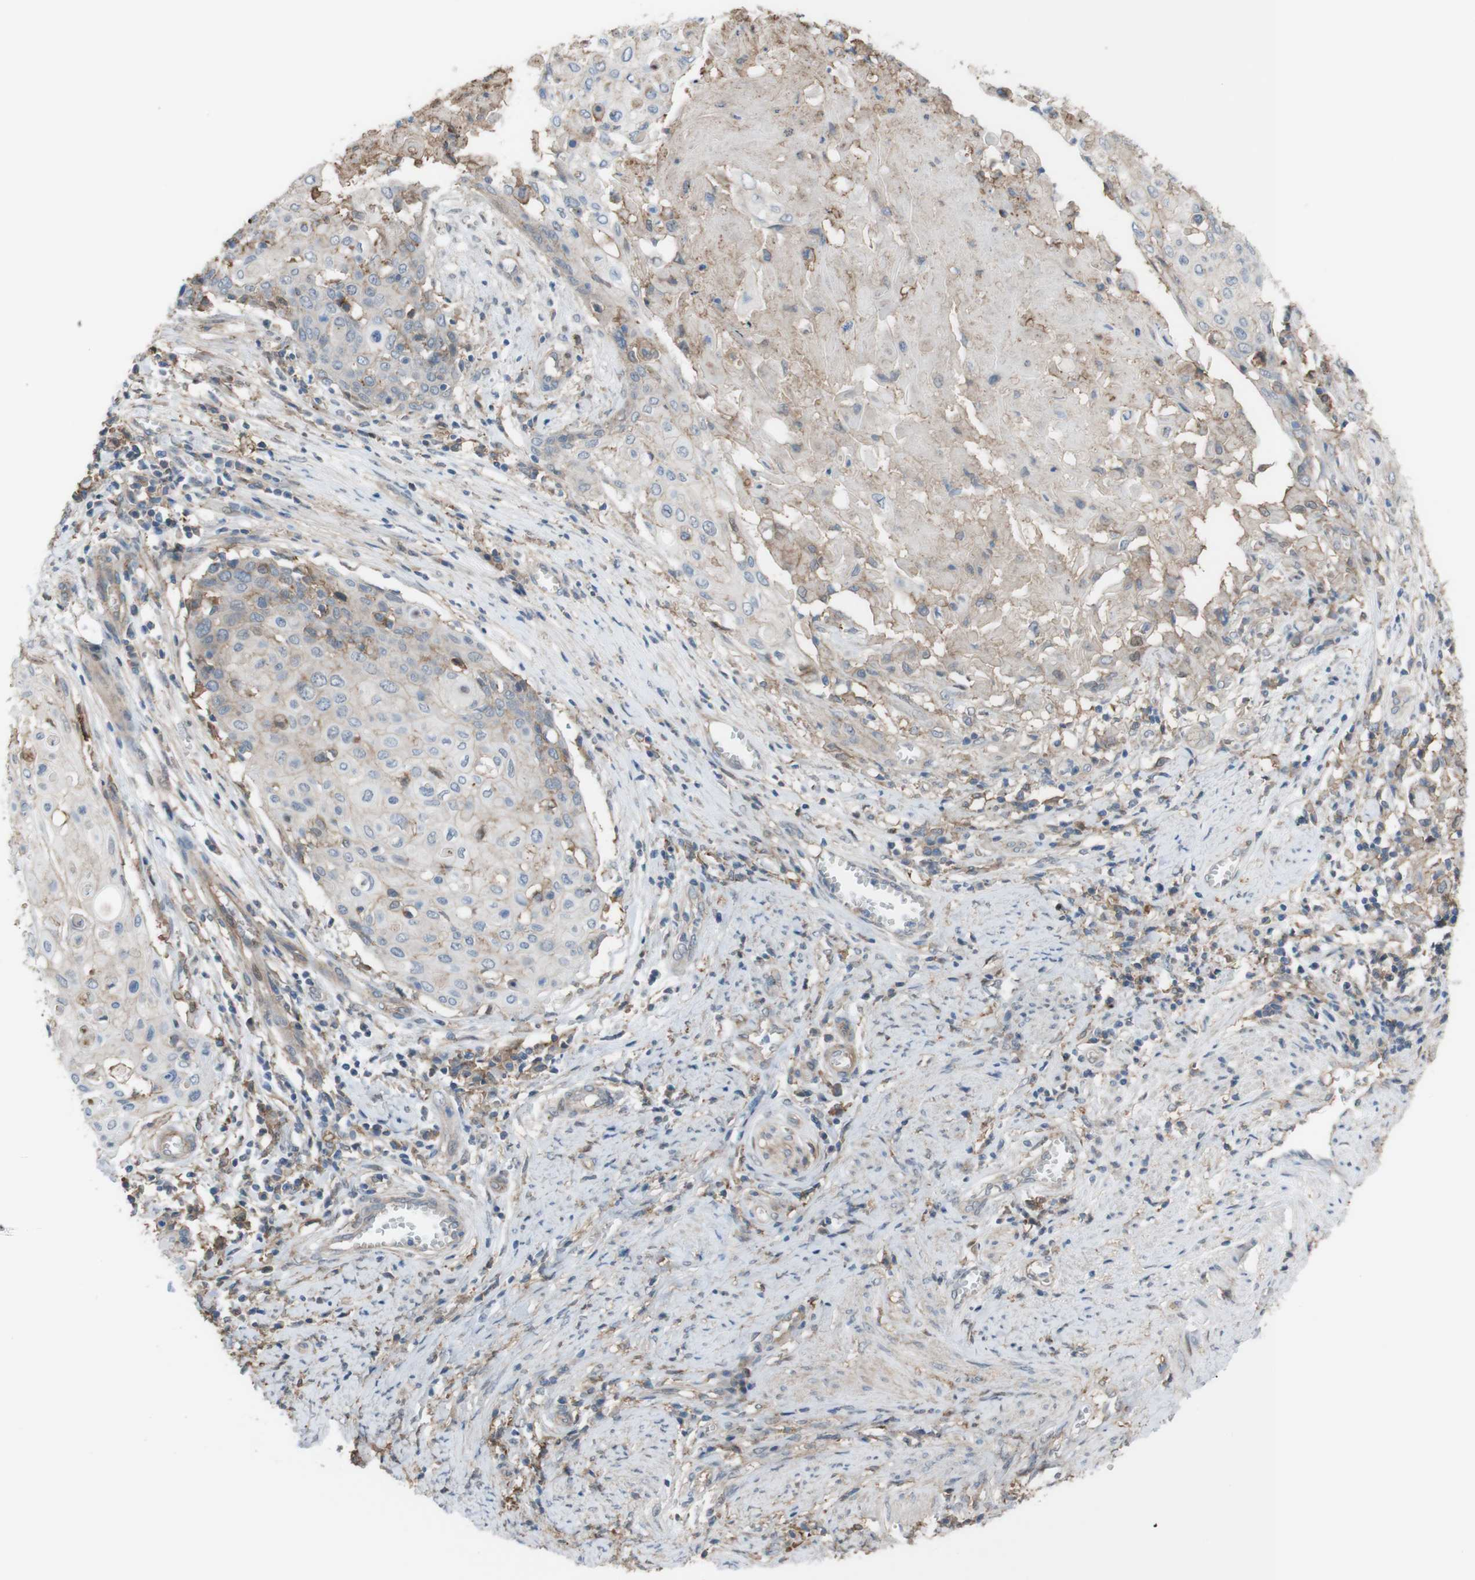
{"staining": {"intensity": "weak", "quantity": "<25%", "location": "cytoplasmic/membranous"}, "tissue": "cervical cancer", "cell_type": "Tumor cells", "image_type": "cancer", "snomed": [{"axis": "morphology", "description": "Squamous cell carcinoma, NOS"}, {"axis": "topography", "description": "Cervix"}], "caption": "This is an immunohistochemistry (IHC) photomicrograph of human cervical cancer (squamous cell carcinoma). There is no positivity in tumor cells.", "gene": "ATP2B1", "patient": {"sex": "female", "age": 39}}